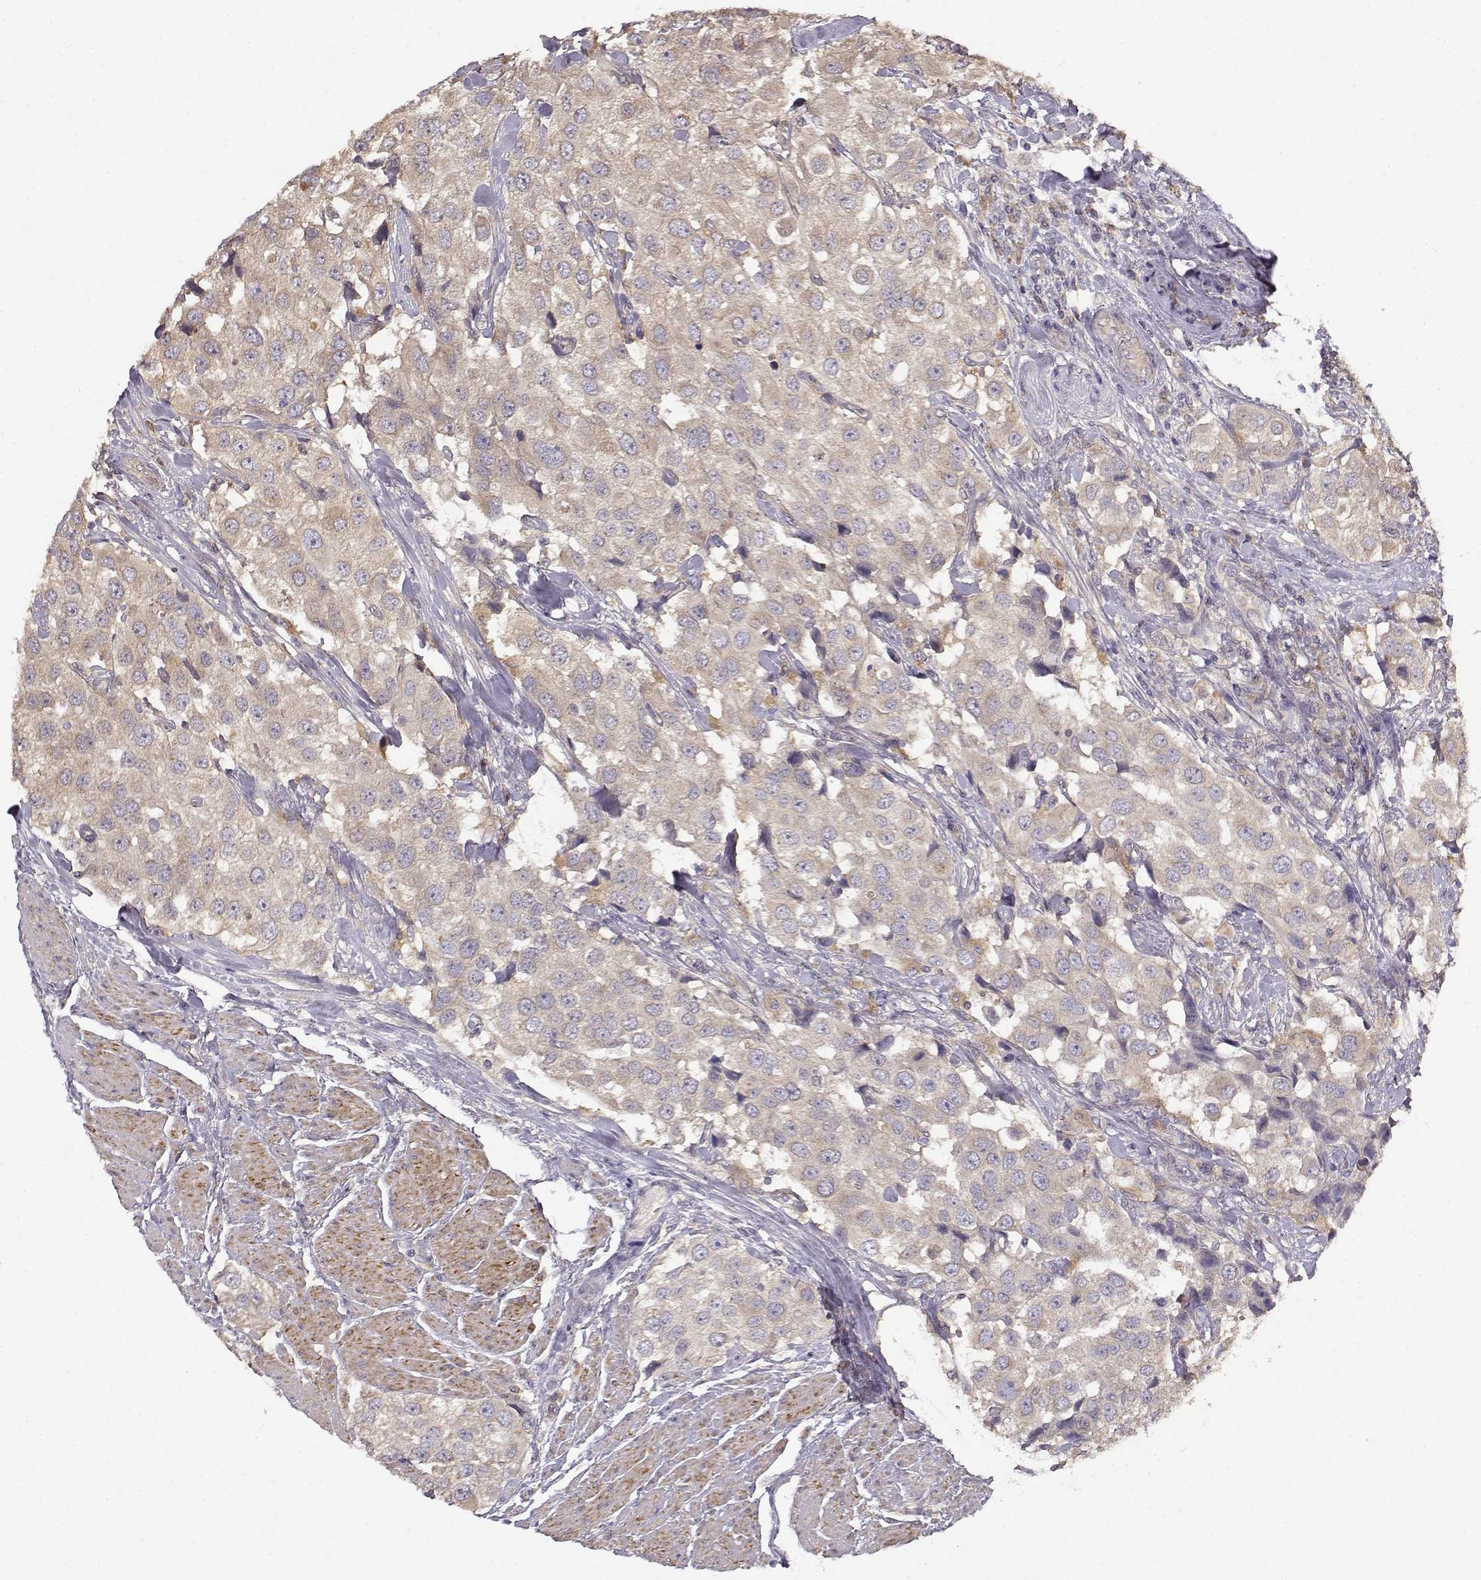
{"staining": {"intensity": "weak", "quantity": ">75%", "location": "cytoplasmic/membranous"}, "tissue": "urothelial cancer", "cell_type": "Tumor cells", "image_type": "cancer", "snomed": [{"axis": "morphology", "description": "Urothelial carcinoma, High grade"}, {"axis": "topography", "description": "Urinary bladder"}], "caption": "Urothelial cancer stained for a protein (brown) shows weak cytoplasmic/membranous positive positivity in about >75% of tumor cells.", "gene": "CRIM1", "patient": {"sex": "female", "age": 64}}